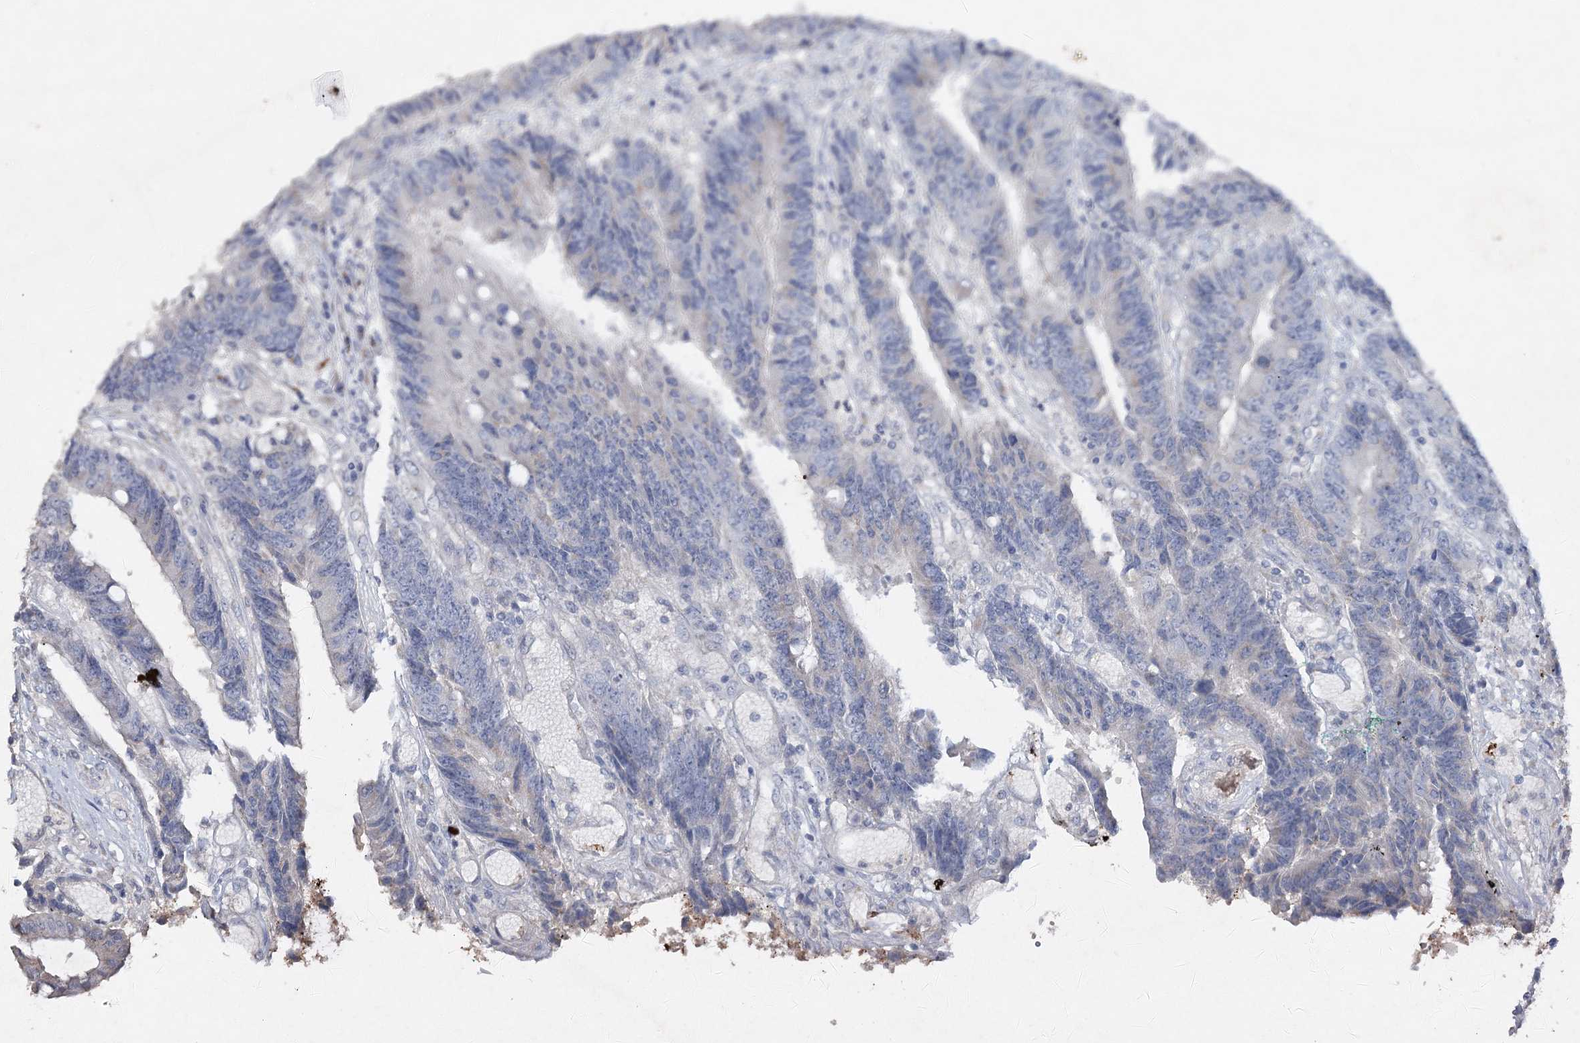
{"staining": {"intensity": "weak", "quantity": "<25%", "location": "cytoplasmic/membranous"}, "tissue": "colorectal cancer", "cell_type": "Tumor cells", "image_type": "cancer", "snomed": [{"axis": "morphology", "description": "Adenocarcinoma, NOS"}, {"axis": "topography", "description": "Rectum"}], "caption": "Immunohistochemical staining of colorectal adenocarcinoma shows no significant expression in tumor cells.", "gene": "RFX6", "patient": {"sex": "male", "age": 84}}